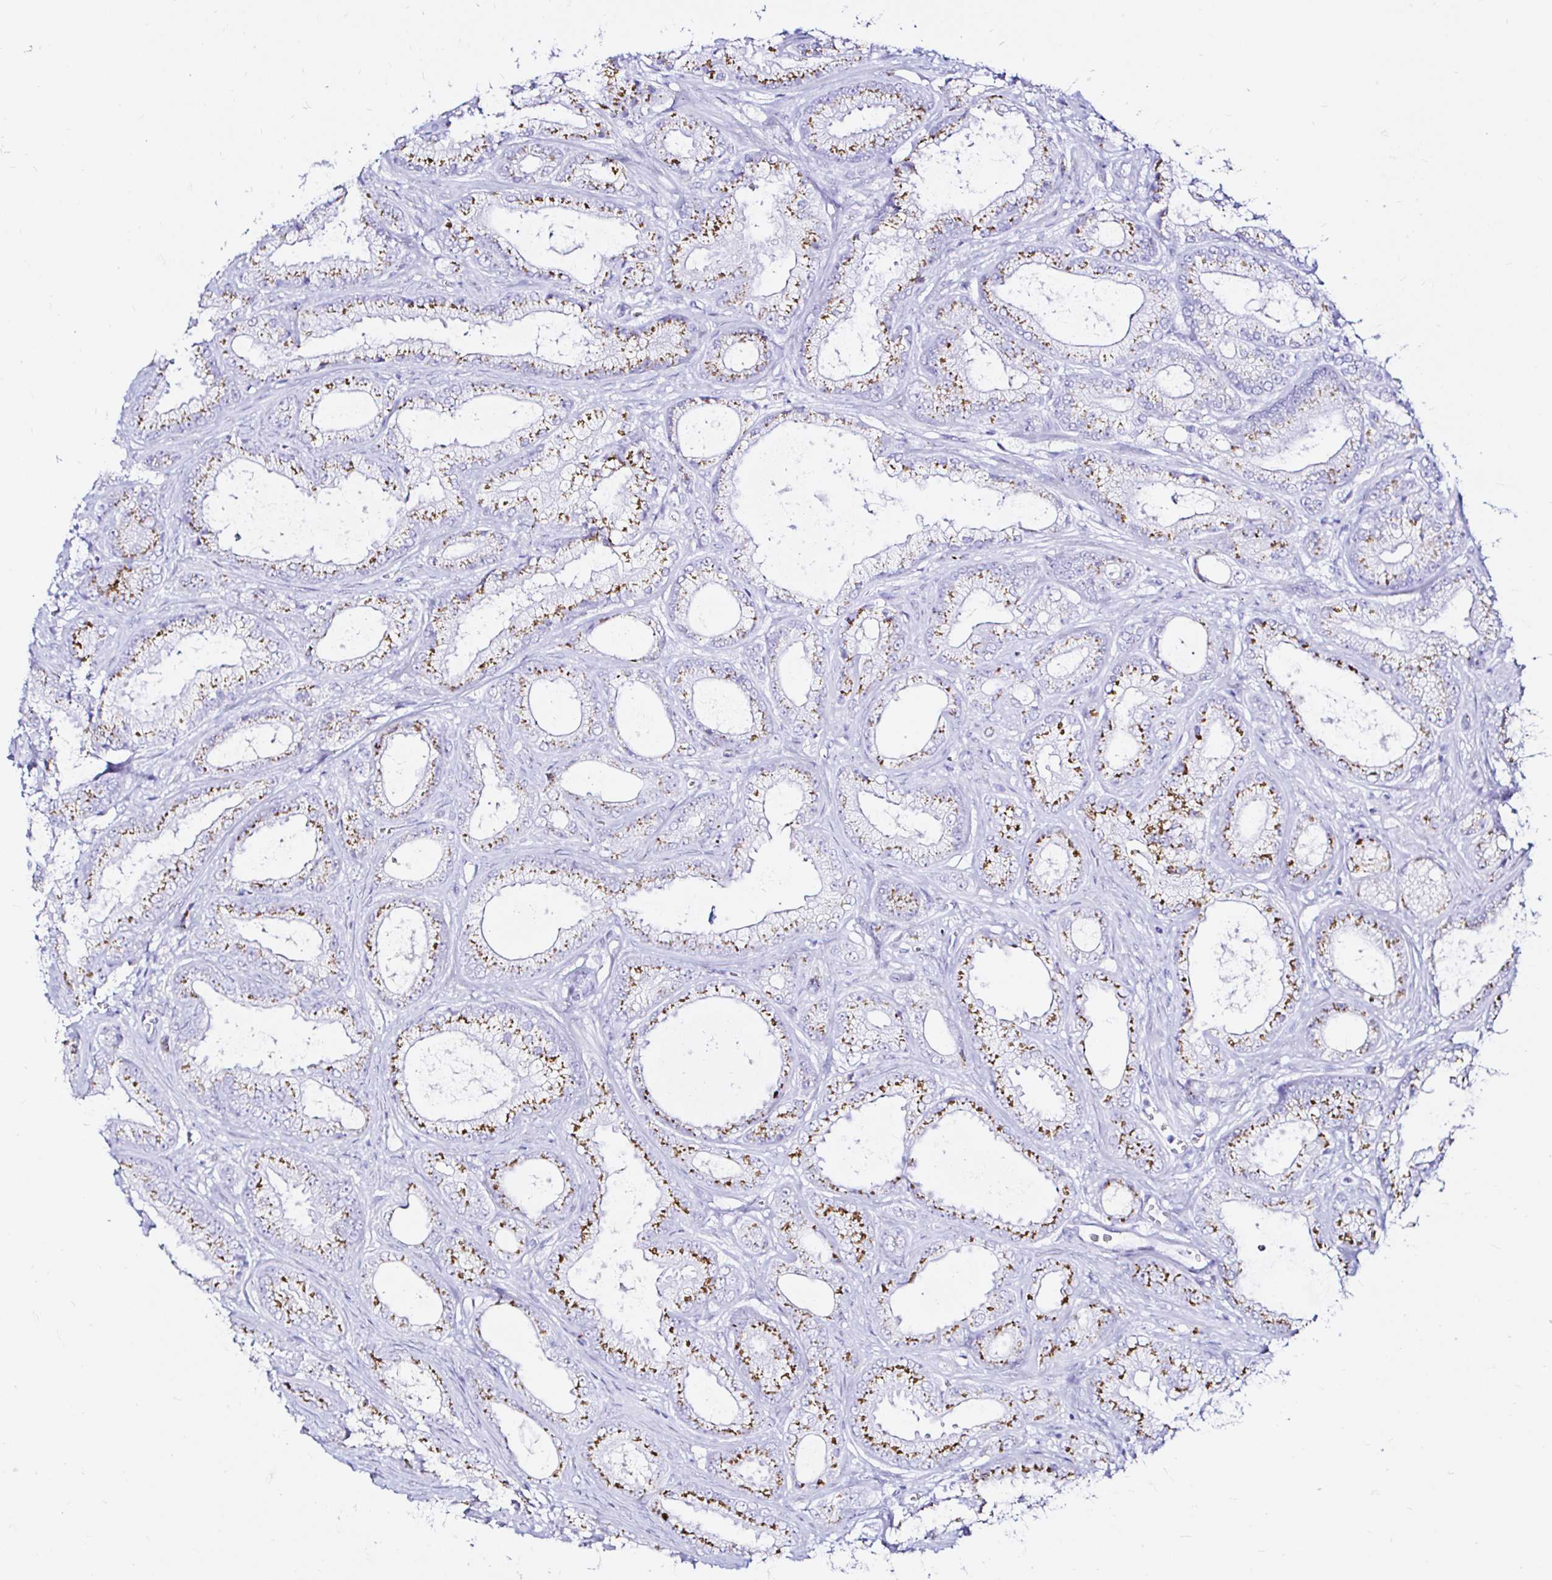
{"staining": {"intensity": "moderate", "quantity": "25%-75%", "location": "cytoplasmic/membranous"}, "tissue": "prostate cancer", "cell_type": "Tumor cells", "image_type": "cancer", "snomed": [{"axis": "morphology", "description": "Adenocarcinoma, High grade"}, {"axis": "topography", "description": "Prostate"}], "caption": "A micrograph of human prostate cancer stained for a protein reveals moderate cytoplasmic/membranous brown staining in tumor cells. Nuclei are stained in blue.", "gene": "ZNF432", "patient": {"sex": "male", "age": 67}}